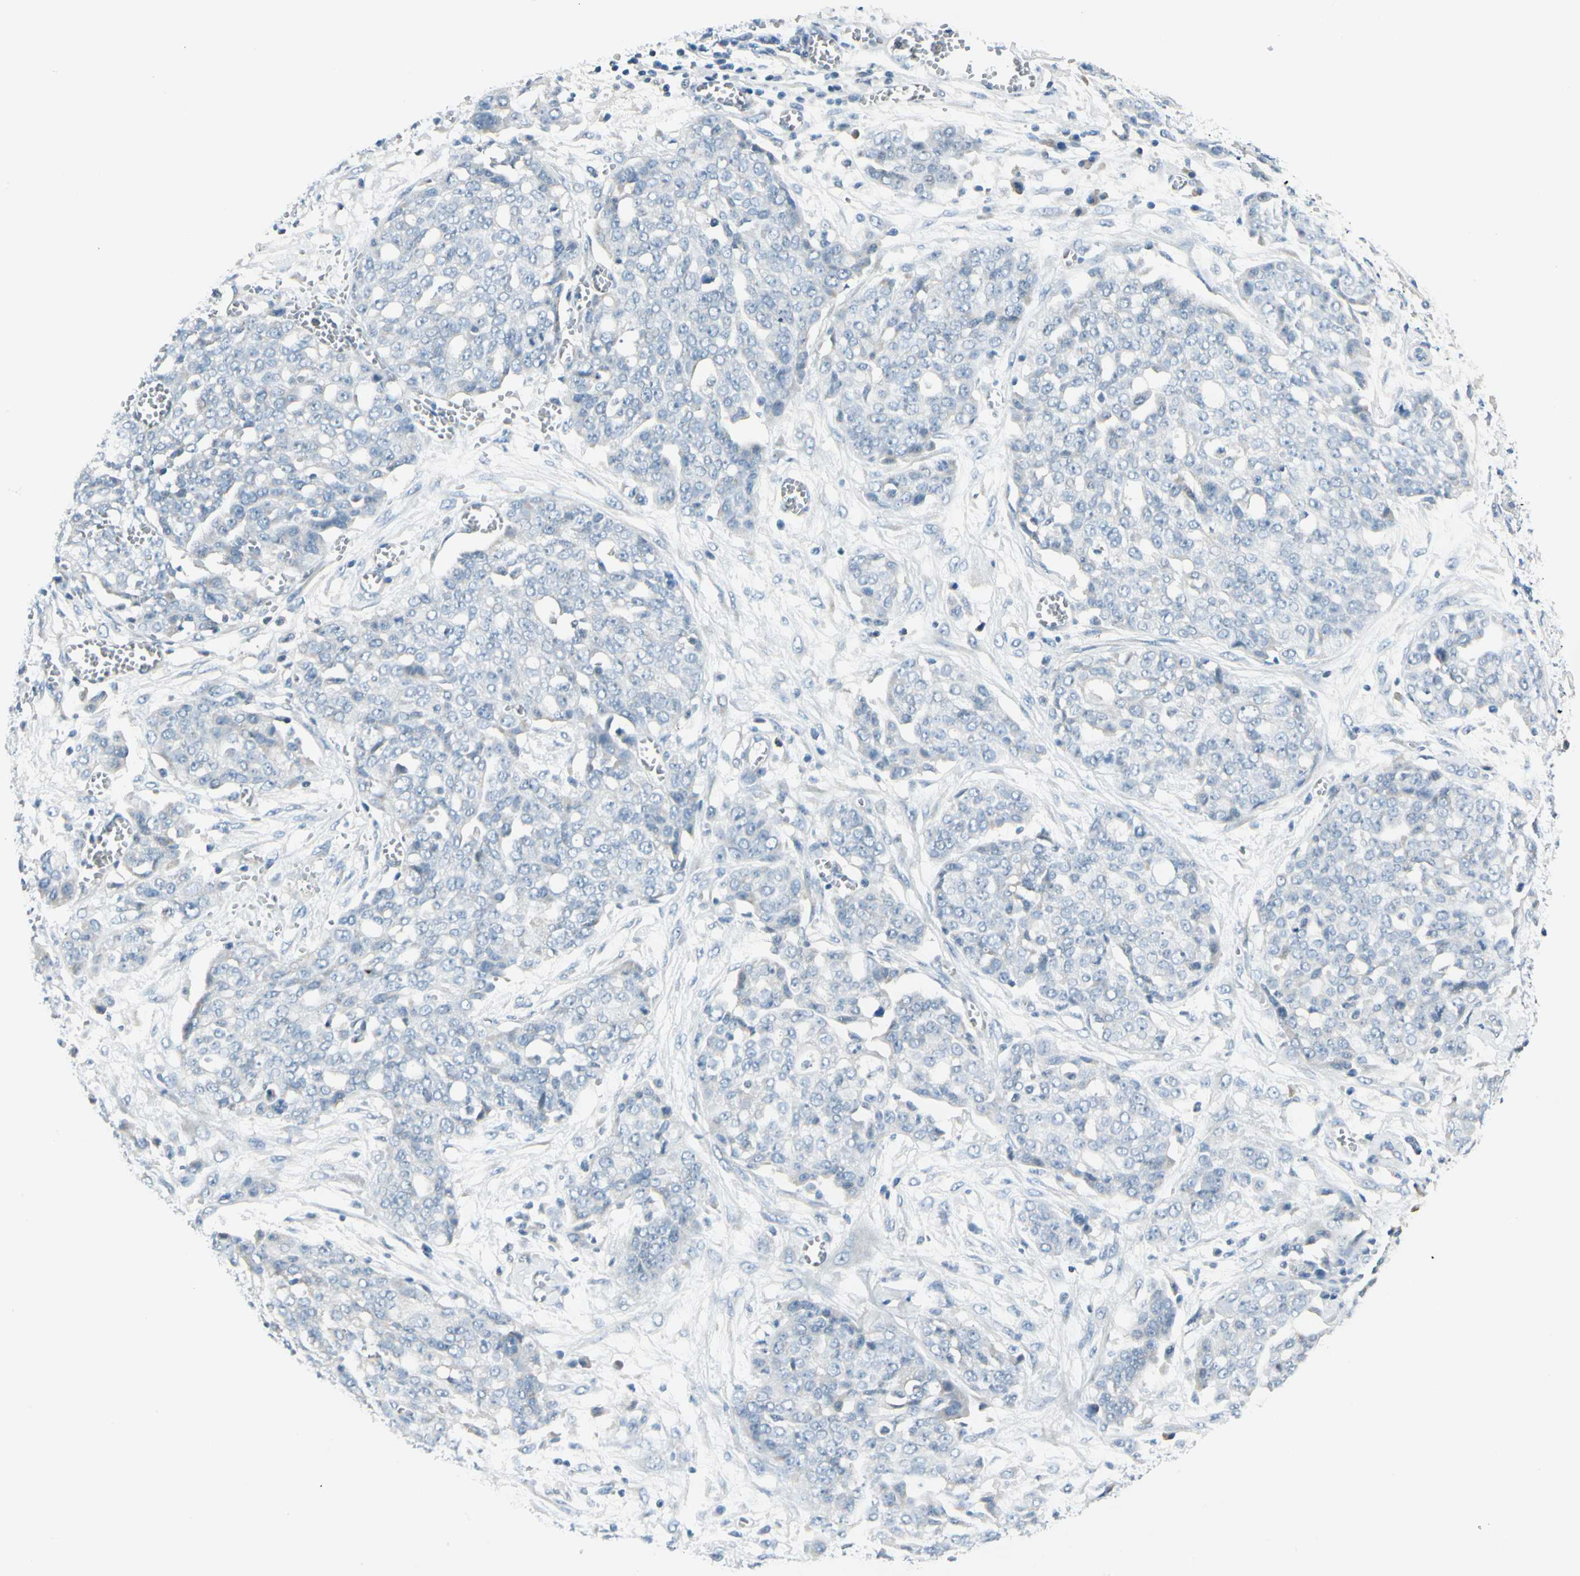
{"staining": {"intensity": "negative", "quantity": "none", "location": "none"}, "tissue": "ovarian cancer", "cell_type": "Tumor cells", "image_type": "cancer", "snomed": [{"axis": "morphology", "description": "Cystadenocarcinoma, serous, NOS"}, {"axis": "topography", "description": "Soft tissue"}, {"axis": "topography", "description": "Ovary"}], "caption": "Ovarian cancer stained for a protein using immunohistochemistry (IHC) reveals no positivity tumor cells.", "gene": "ZSCAN1", "patient": {"sex": "female", "age": 57}}